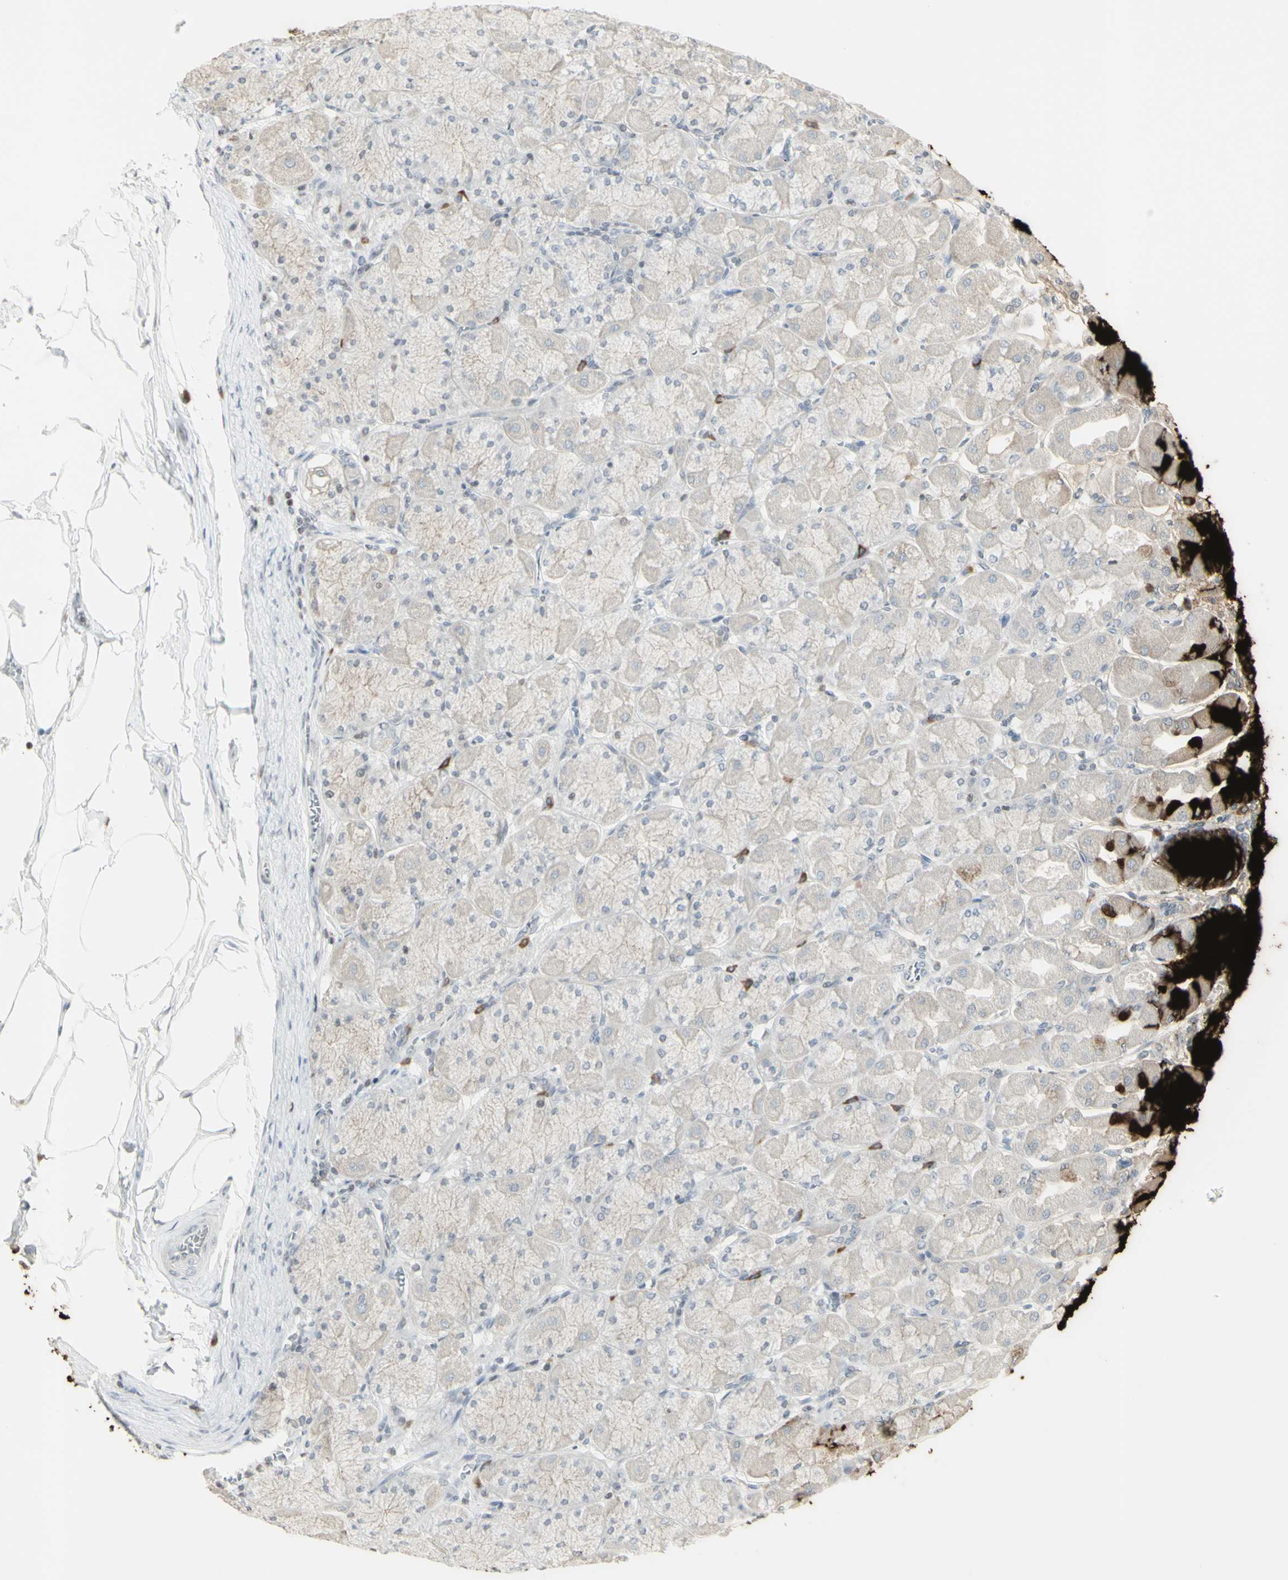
{"staining": {"intensity": "strong", "quantity": "25%-75%", "location": "cytoplasmic/membranous"}, "tissue": "stomach", "cell_type": "Glandular cells", "image_type": "normal", "snomed": [{"axis": "morphology", "description": "Normal tissue, NOS"}, {"axis": "topography", "description": "Stomach, upper"}], "caption": "Immunohistochemistry micrograph of normal stomach: stomach stained using IHC exhibits high levels of strong protein expression localized specifically in the cytoplasmic/membranous of glandular cells, appearing as a cytoplasmic/membranous brown color.", "gene": "MUC5AC", "patient": {"sex": "female", "age": 56}}